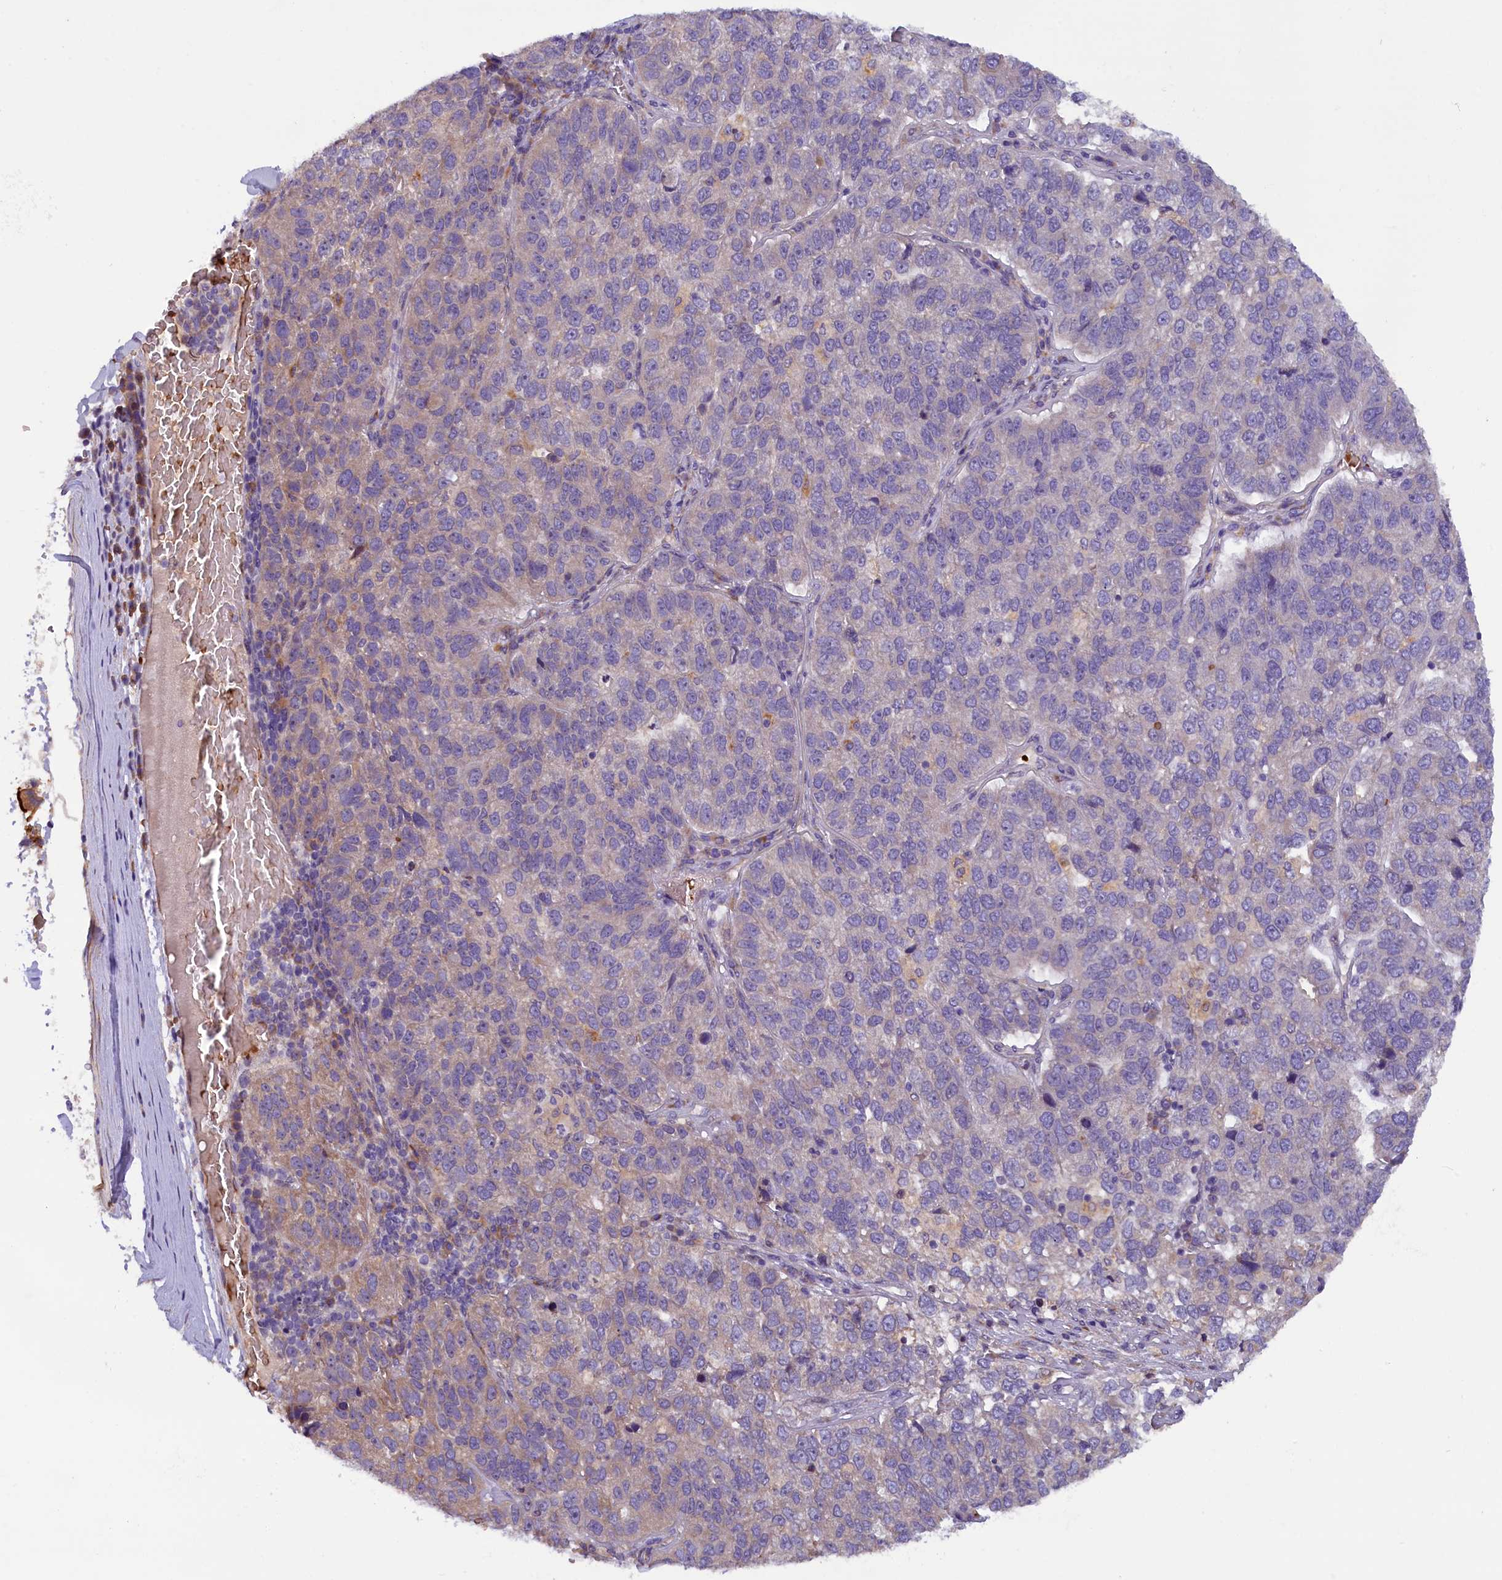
{"staining": {"intensity": "negative", "quantity": "none", "location": "none"}, "tissue": "pancreatic cancer", "cell_type": "Tumor cells", "image_type": "cancer", "snomed": [{"axis": "morphology", "description": "Adenocarcinoma, NOS"}, {"axis": "topography", "description": "Pancreas"}], "caption": "The photomicrograph shows no significant staining in tumor cells of pancreatic cancer. (DAB (3,3'-diaminobenzidine) IHC, high magnification).", "gene": "CCDC9B", "patient": {"sex": "female", "age": 61}}